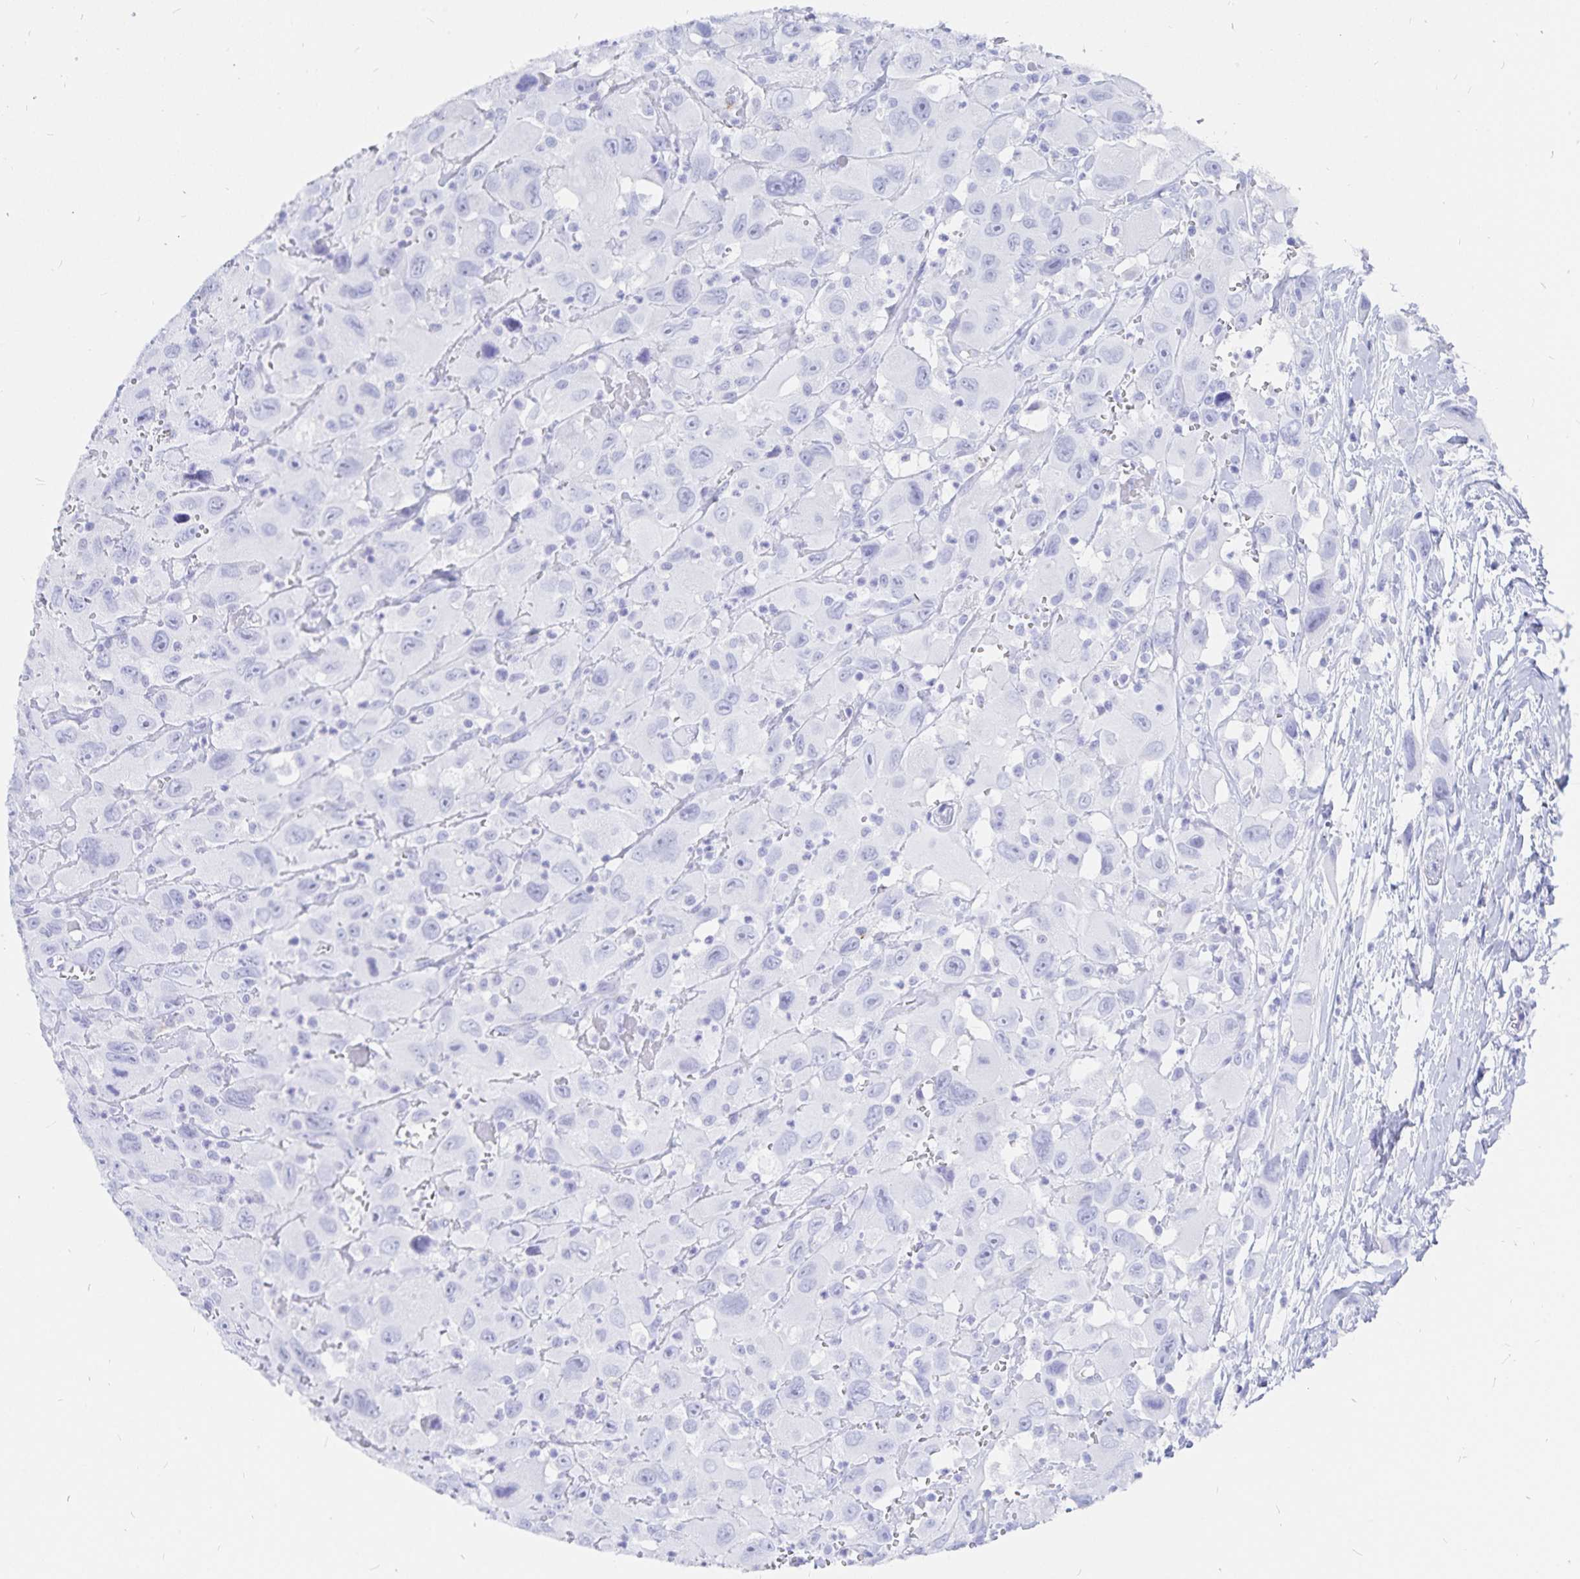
{"staining": {"intensity": "negative", "quantity": "none", "location": "none"}, "tissue": "head and neck cancer", "cell_type": "Tumor cells", "image_type": "cancer", "snomed": [{"axis": "morphology", "description": "Squamous cell carcinoma, NOS"}, {"axis": "morphology", "description": "Squamous cell carcinoma, metastatic, NOS"}, {"axis": "topography", "description": "Oral tissue"}, {"axis": "topography", "description": "Head-Neck"}], "caption": "High power microscopy image of an immunohistochemistry image of head and neck cancer (metastatic squamous cell carcinoma), revealing no significant staining in tumor cells. (Immunohistochemistry (ihc), brightfield microscopy, high magnification).", "gene": "INSL5", "patient": {"sex": "female", "age": 85}}